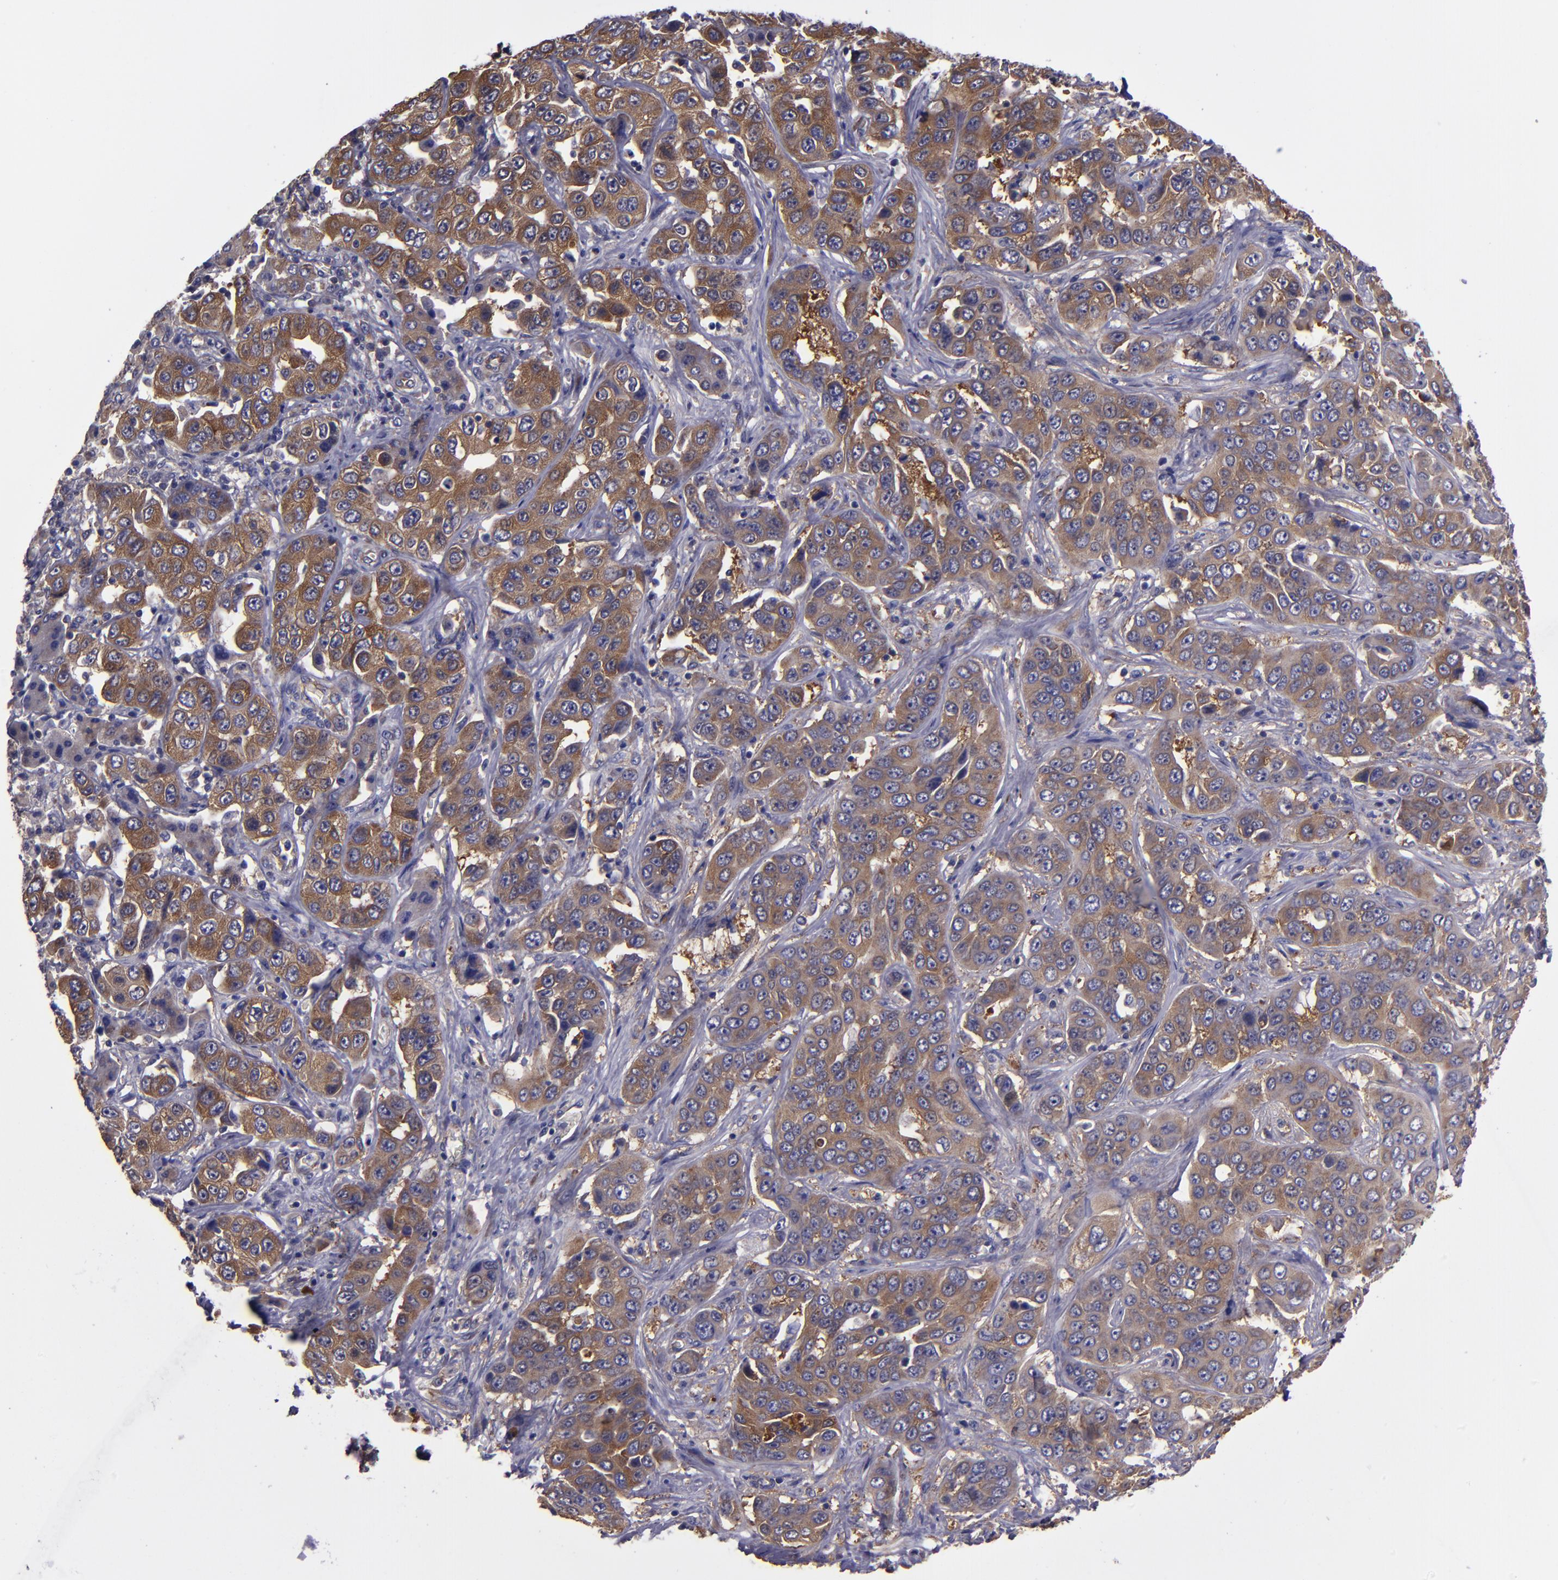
{"staining": {"intensity": "moderate", "quantity": ">75%", "location": "cytoplasmic/membranous"}, "tissue": "liver cancer", "cell_type": "Tumor cells", "image_type": "cancer", "snomed": [{"axis": "morphology", "description": "Cholangiocarcinoma"}, {"axis": "topography", "description": "Liver"}], "caption": "Approximately >75% of tumor cells in liver cancer display moderate cytoplasmic/membranous protein positivity as visualized by brown immunohistochemical staining.", "gene": "CARS1", "patient": {"sex": "female", "age": 52}}